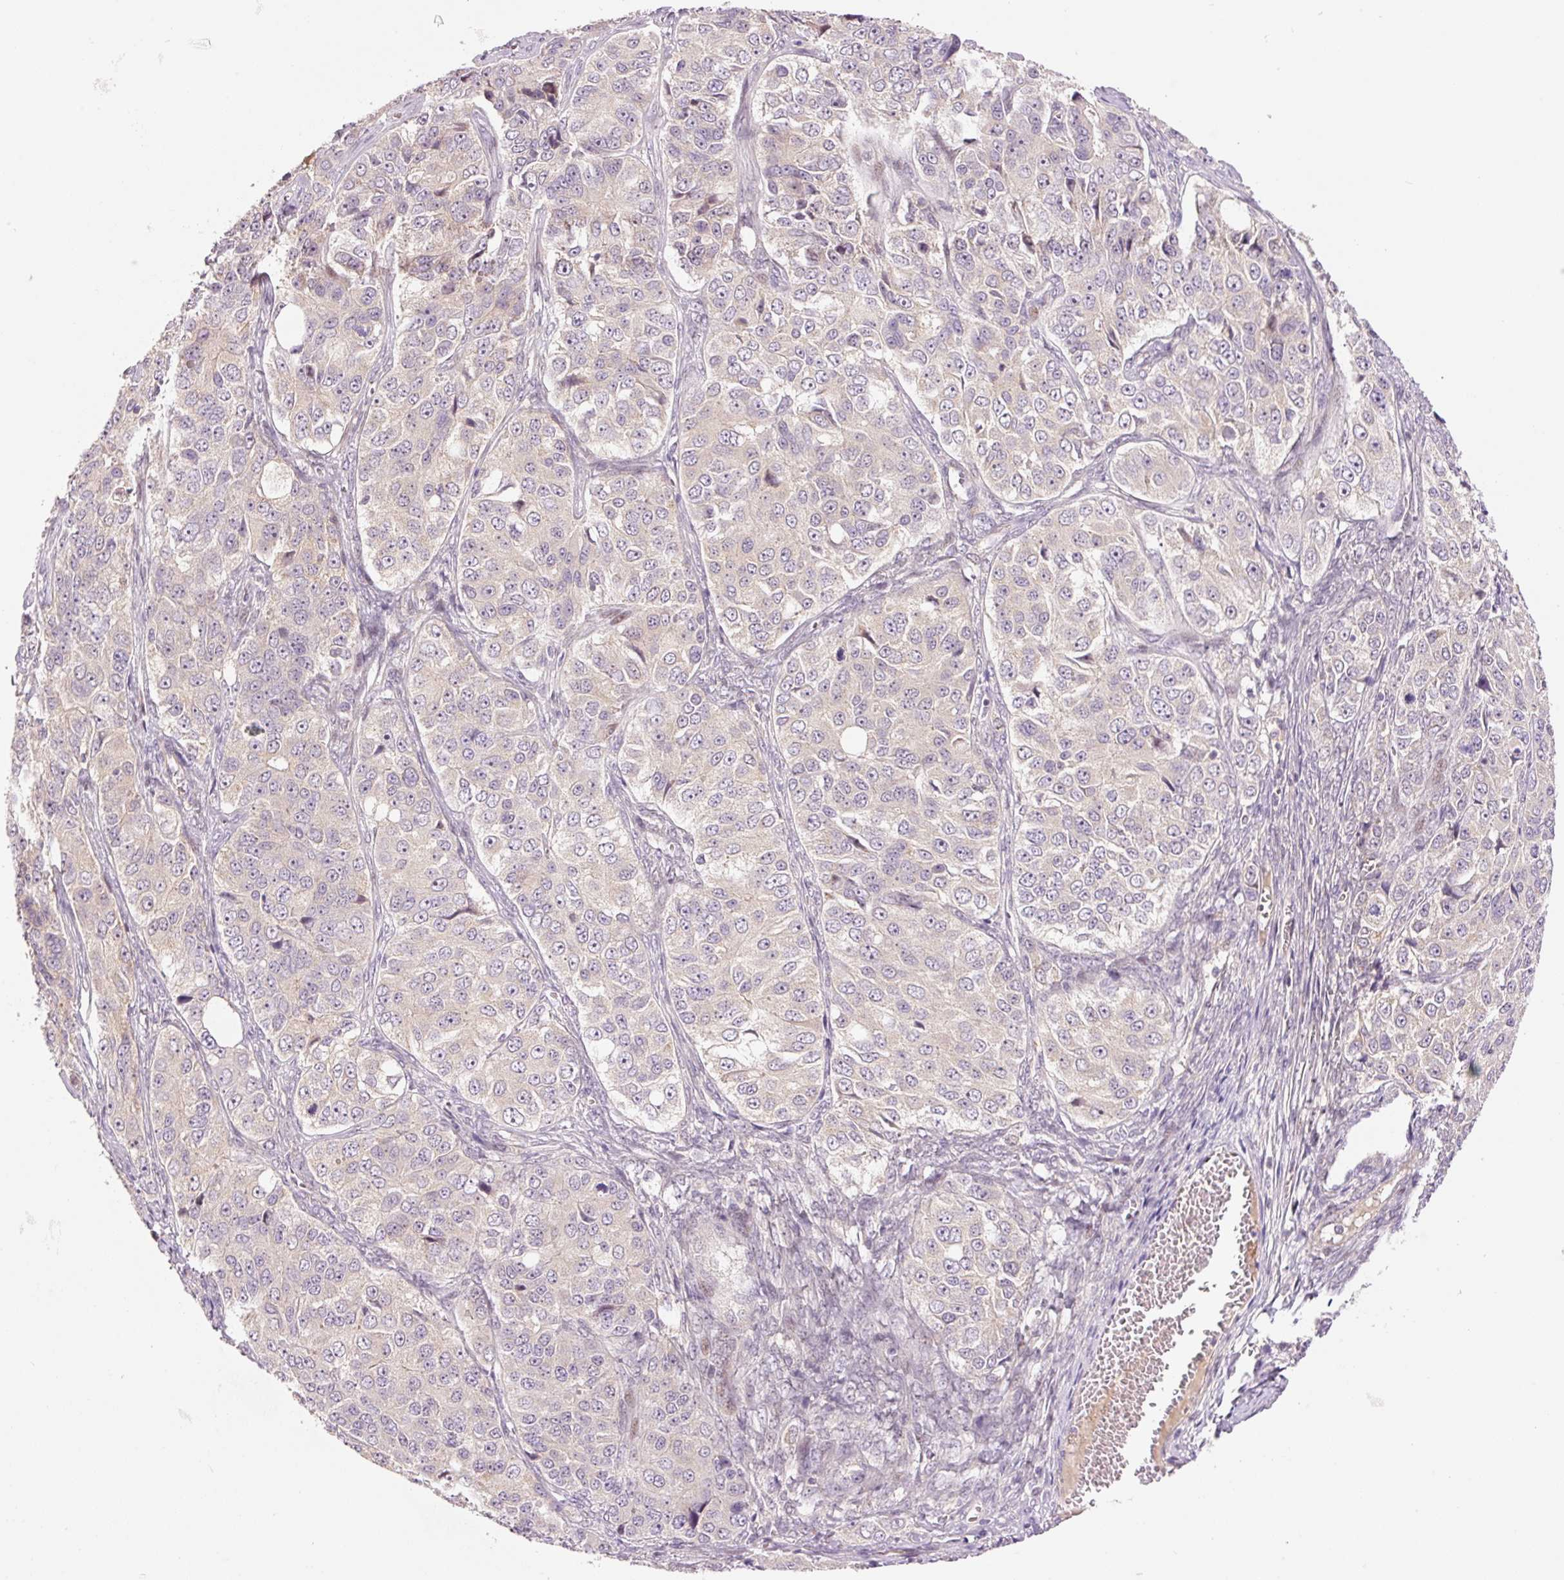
{"staining": {"intensity": "negative", "quantity": "none", "location": "none"}, "tissue": "ovarian cancer", "cell_type": "Tumor cells", "image_type": "cancer", "snomed": [{"axis": "morphology", "description": "Carcinoma, endometroid"}, {"axis": "topography", "description": "Ovary"}], "caption": "Tumor cells are negative for brown protein staining in ovarian endometroid carcinoma.", "gene": "SLC29A3", "patient": {"sex": "female", "age": 51}}